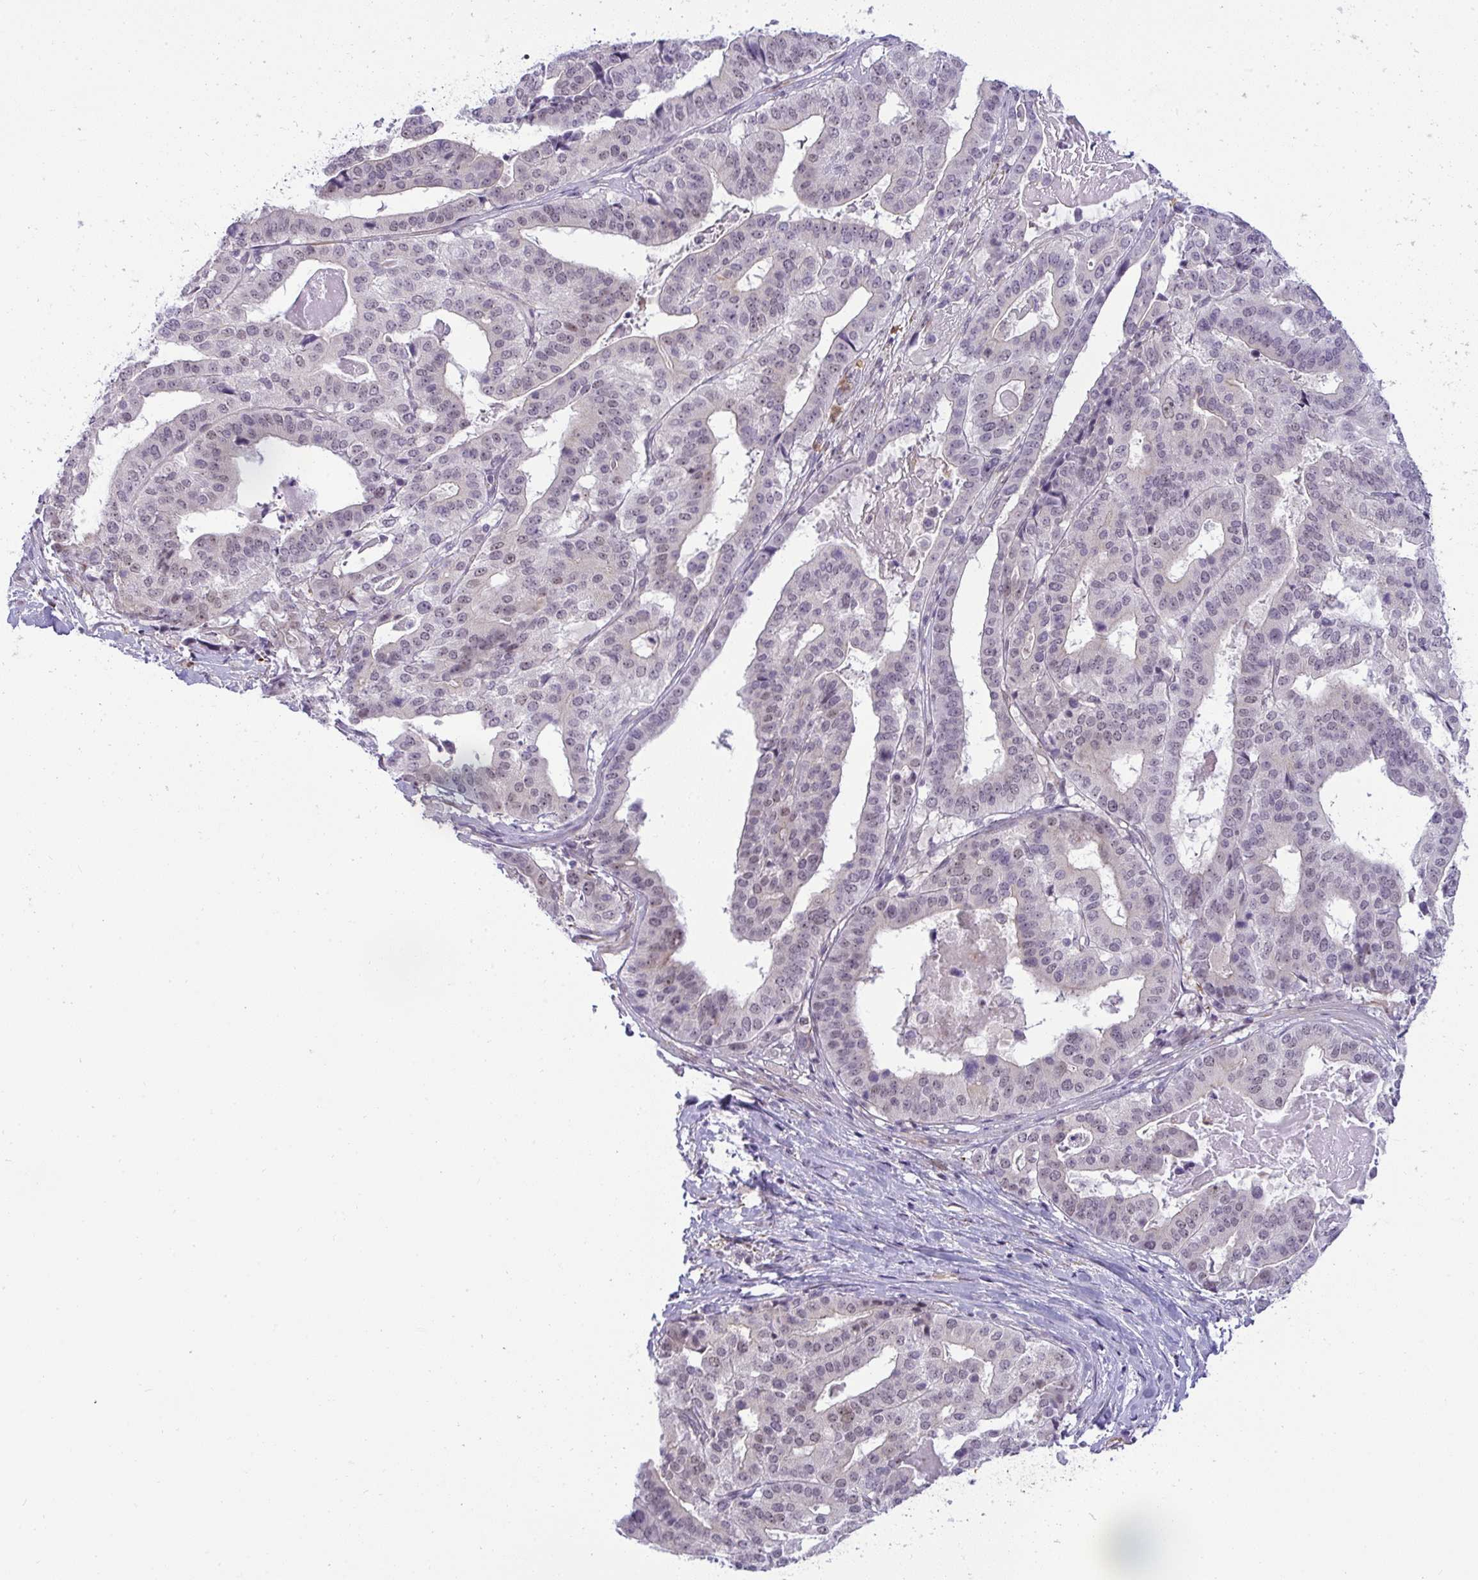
{"staining": {"intensity": "negative", "quantity": "none", "location": "none"}, "tissue": "stomach cancer", "cell_type": "Tumor cells", "image_type": "cancer", "snomed": [{"axis": "morphology", "description": "Adenocarcinoma, NOS"}, {"axis": "topography", "description": "Stomach"}], "caption": "Immunohistochemical staining of human stomach cancer (adenocarcinoma) demonstrates no significant staining in tumor cells.", "gene": "DZIP1", "patient": {"sex": "male", "age": 48}}